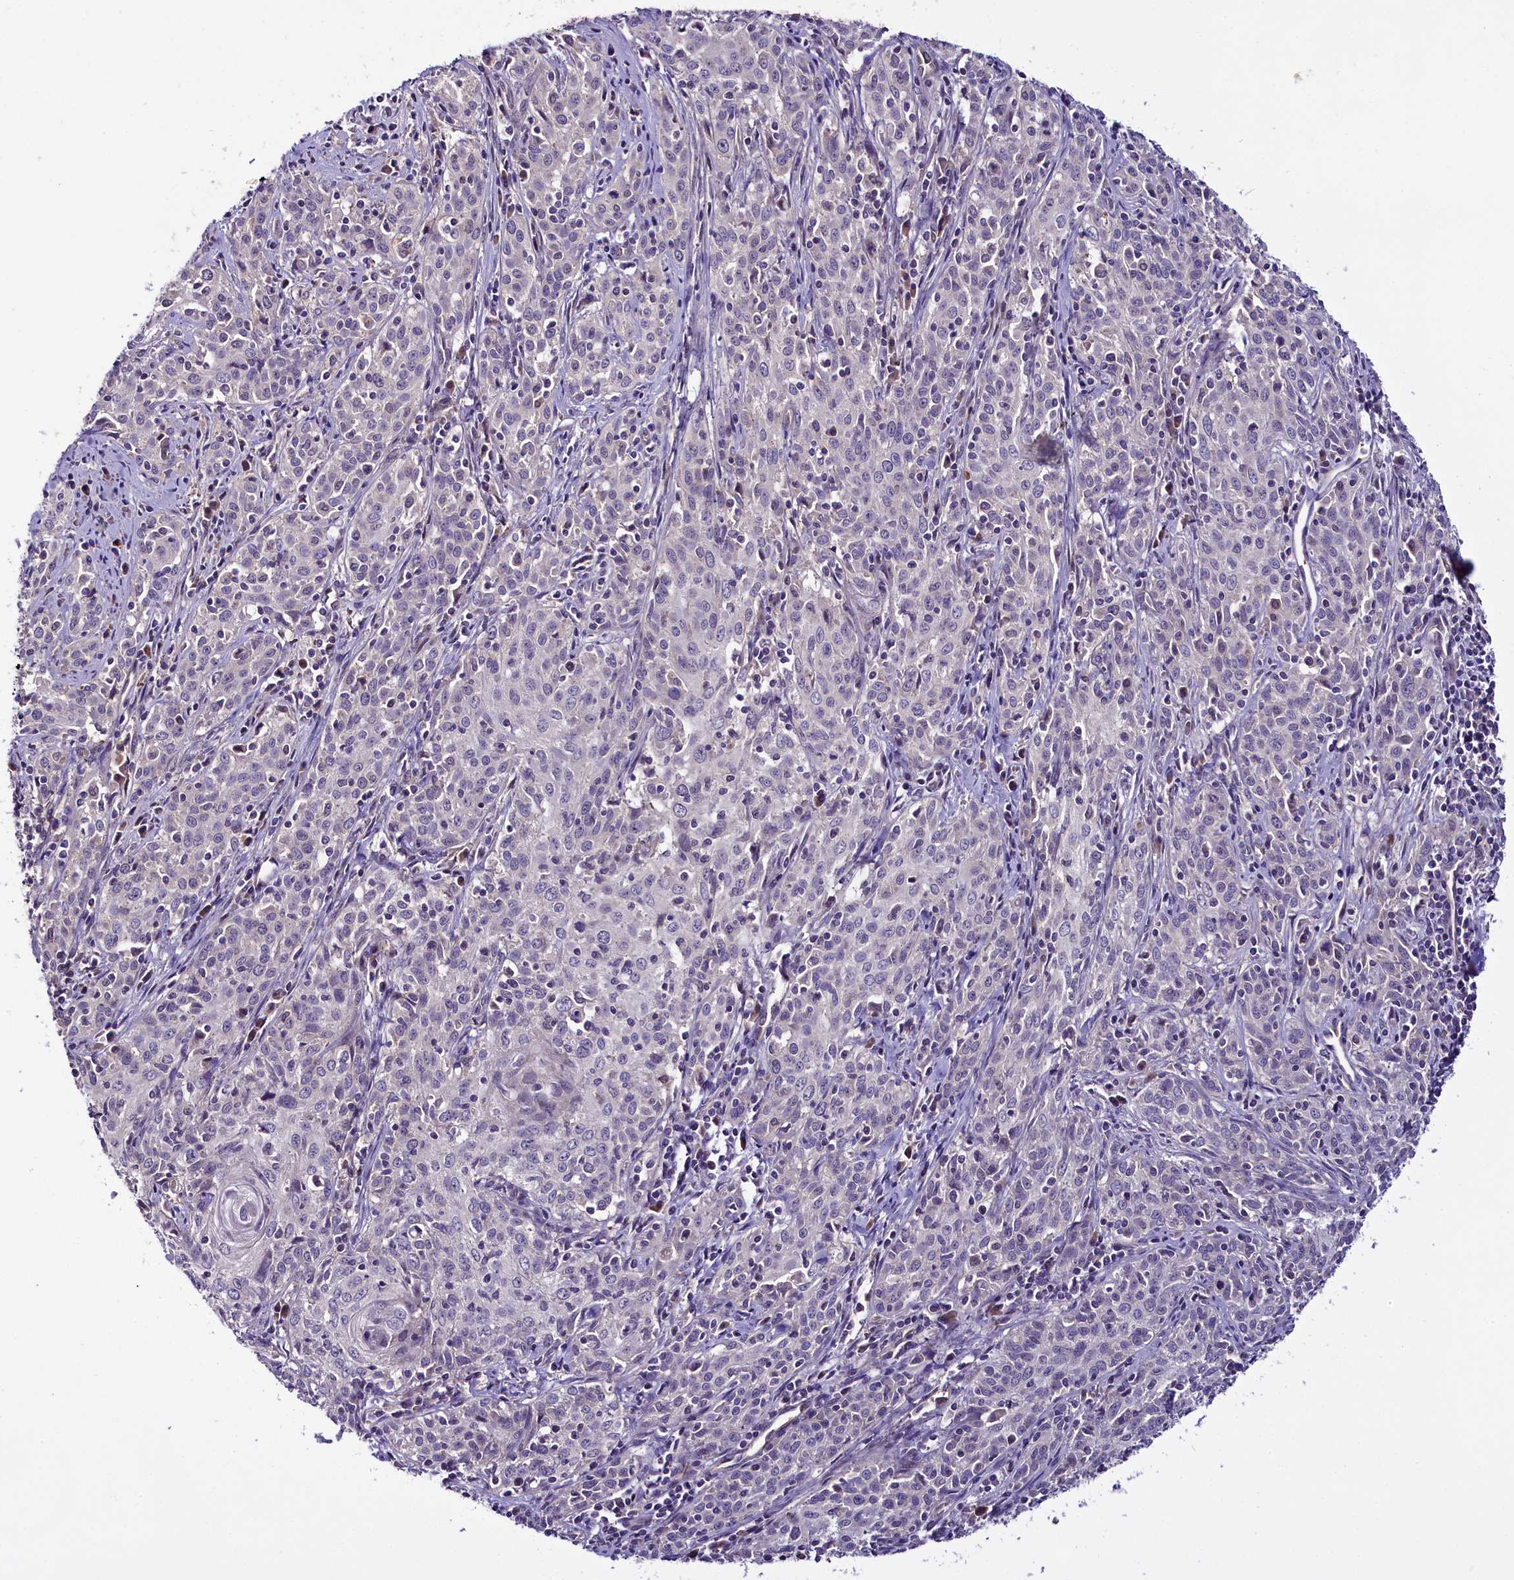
{"staining": {"intensity": "negative", "quantity": "none", "location": "none"}, "tissue": "cervical cancer", "cell_type": "Tumor cells", "image_type": "cancer", "snomed": [{"axis": "morphology", "description": "Squamous cell carcinoma, NOS"}, {"axis": "topography", "description": "Cervix"}], "caption": "High power microscopy histopathology image of an immunohistochemistry photomicrograph of cervical cancer (squamous cell carcinoma), revealing no significant staining in tumor cells.", "gene": "C9orf40", "patient": {"sex": "female", "age": 57}}